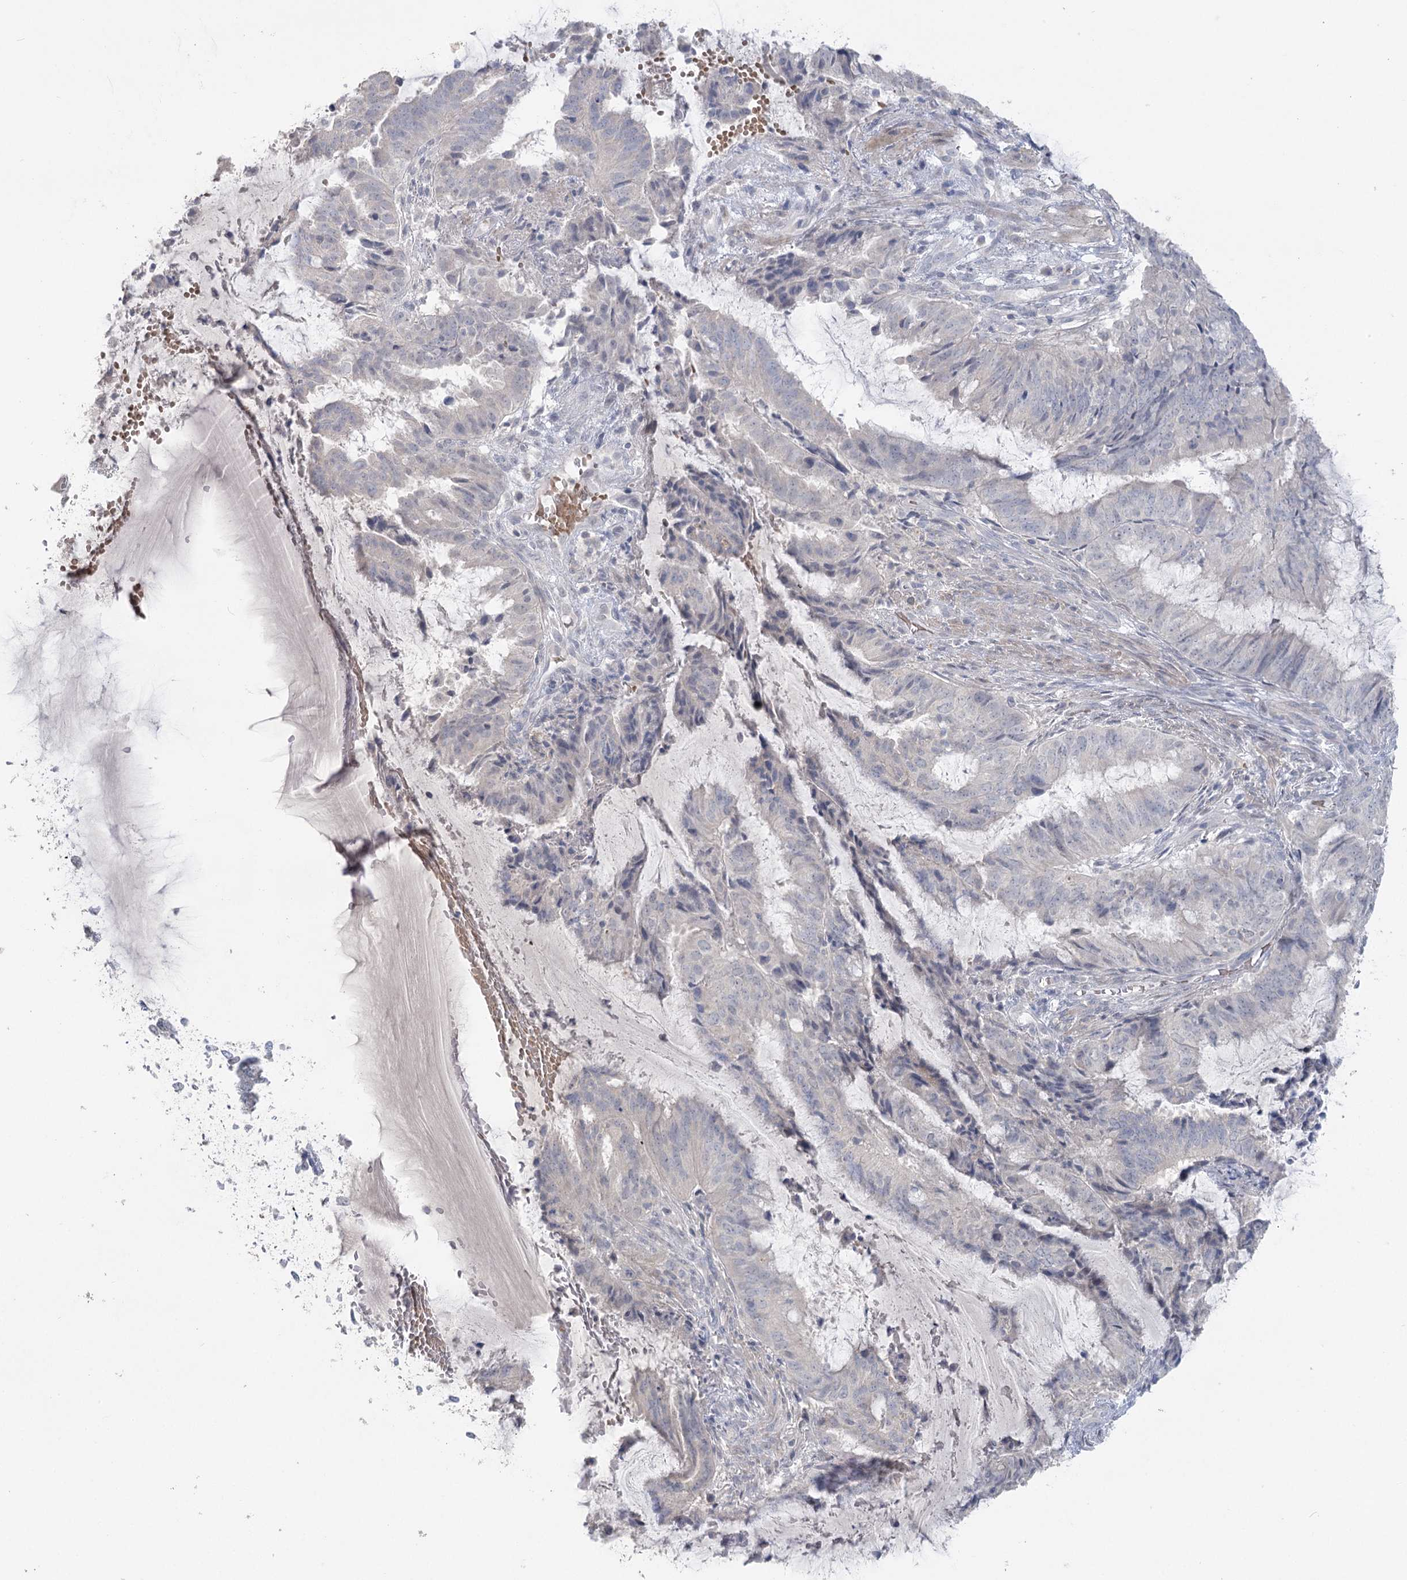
{"staining": {"intensity": "negative", "quantity": "none", "location": "none"}, "tissue": "endometrial cancer", "cell_type": "Tumor cells", "image_type": "cancer", "snomed": [{"axis": "morphology", "description": "Adenocarcinoma, NOS"}, {"axis": "topography", "description": "Endometrium"}], "caption": "High magnification brightfield microscopy of endometrial adenocarcinoma stained with DAB (3,3'-diaminobenzidine) (brown) and counterstained with hematoxylin (blue): tumor cells show no significant positivity.", "gene": "TRAF3IP1", "patient": {"sex": "female", "age": 51}}